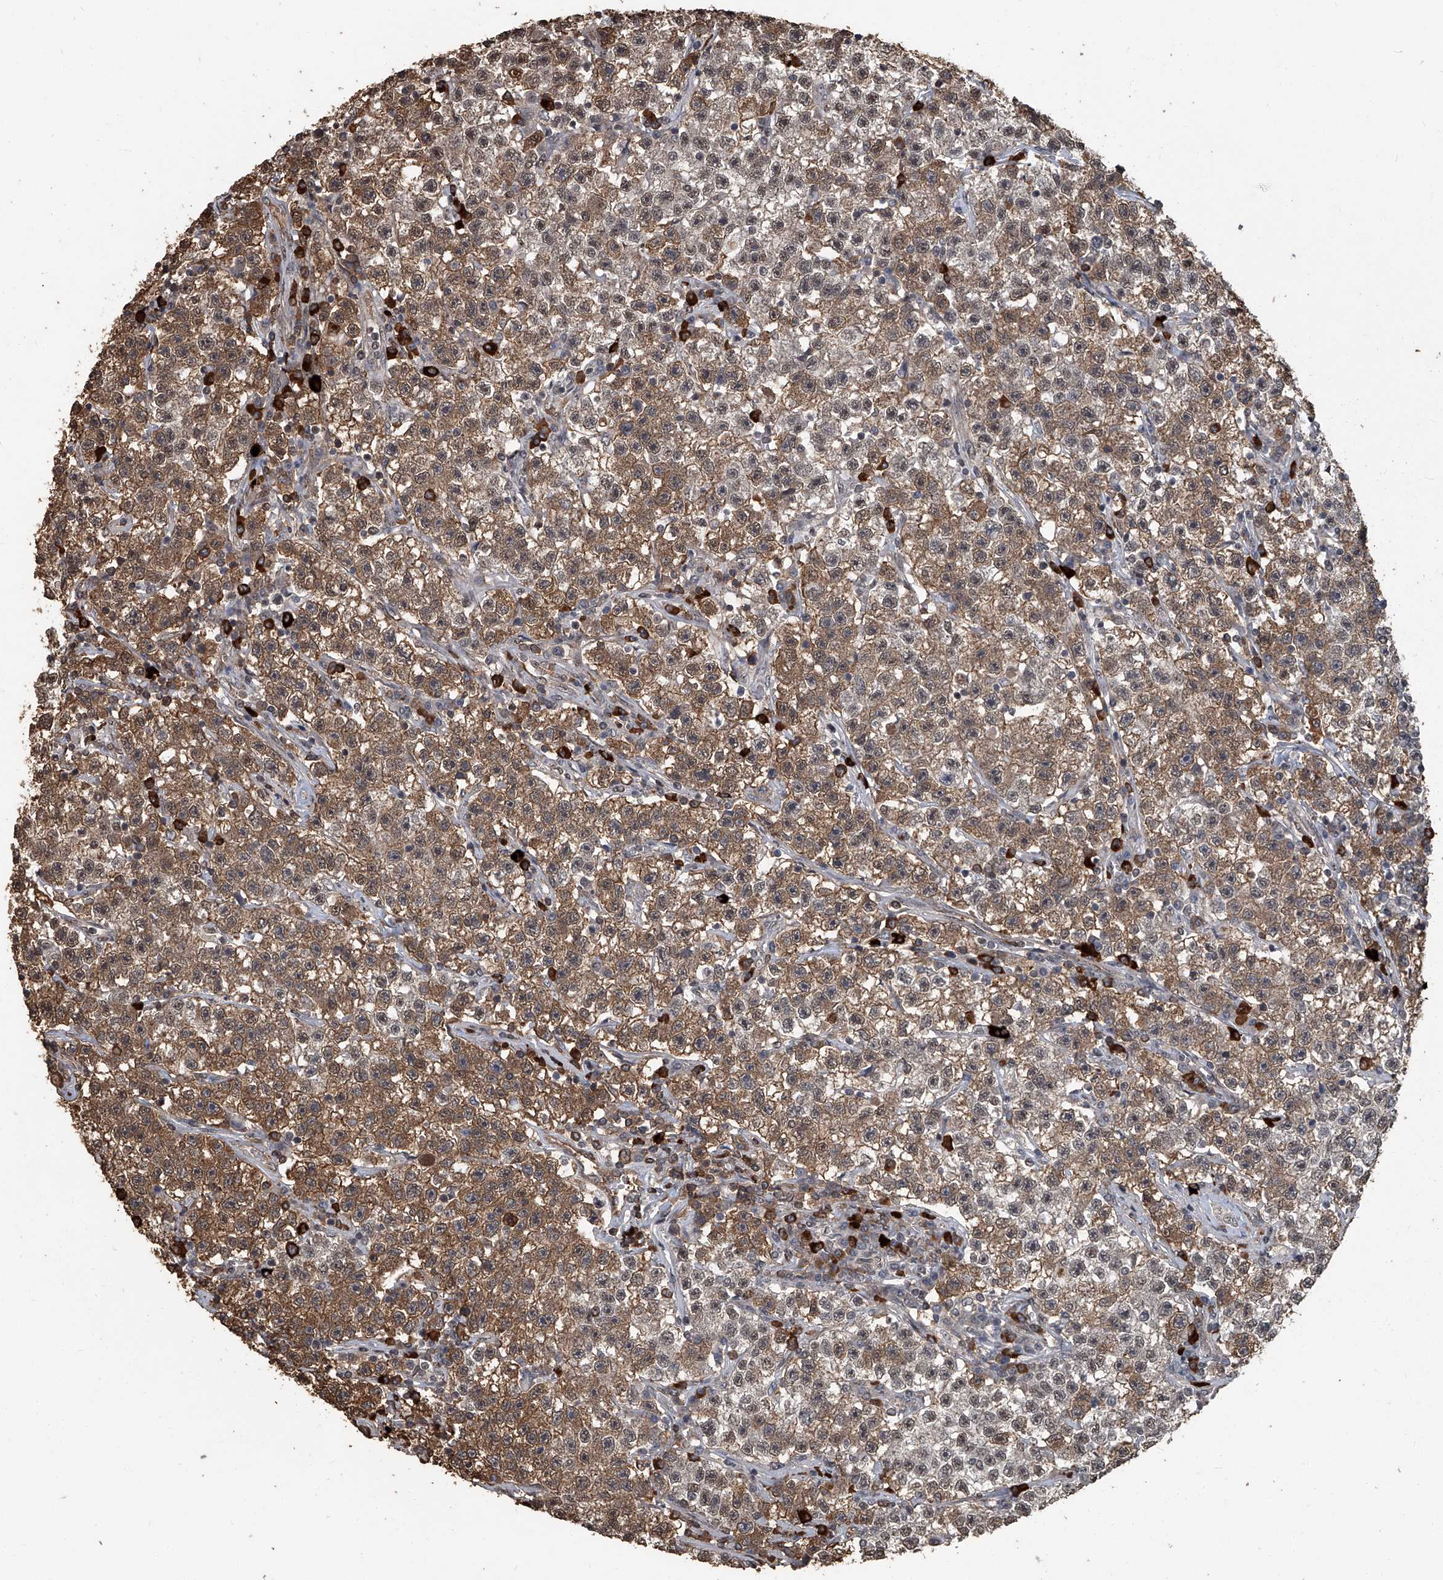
{"staining": {"intensity": "moderate", "quantity": ">75%", "location": "cytoplasmic/membranous,nuclear"}, "tissue": "testis cancer", "cell_type": "Tumor cells", "image_type": "cancer", "snomed": [{"axis": "morphology", "description": "Seminoma, NOS"}, {"axis": "topography", "description": "Testis"}], "caption": "Testis seminoma was stained to show a protein in brown. There is medium levels of moderate cytoplasmic/membranous and nuclear staining in about >75% of tumor cells.", "gene": "GPR132", "patient": {"sex": "male", "age": 22}}